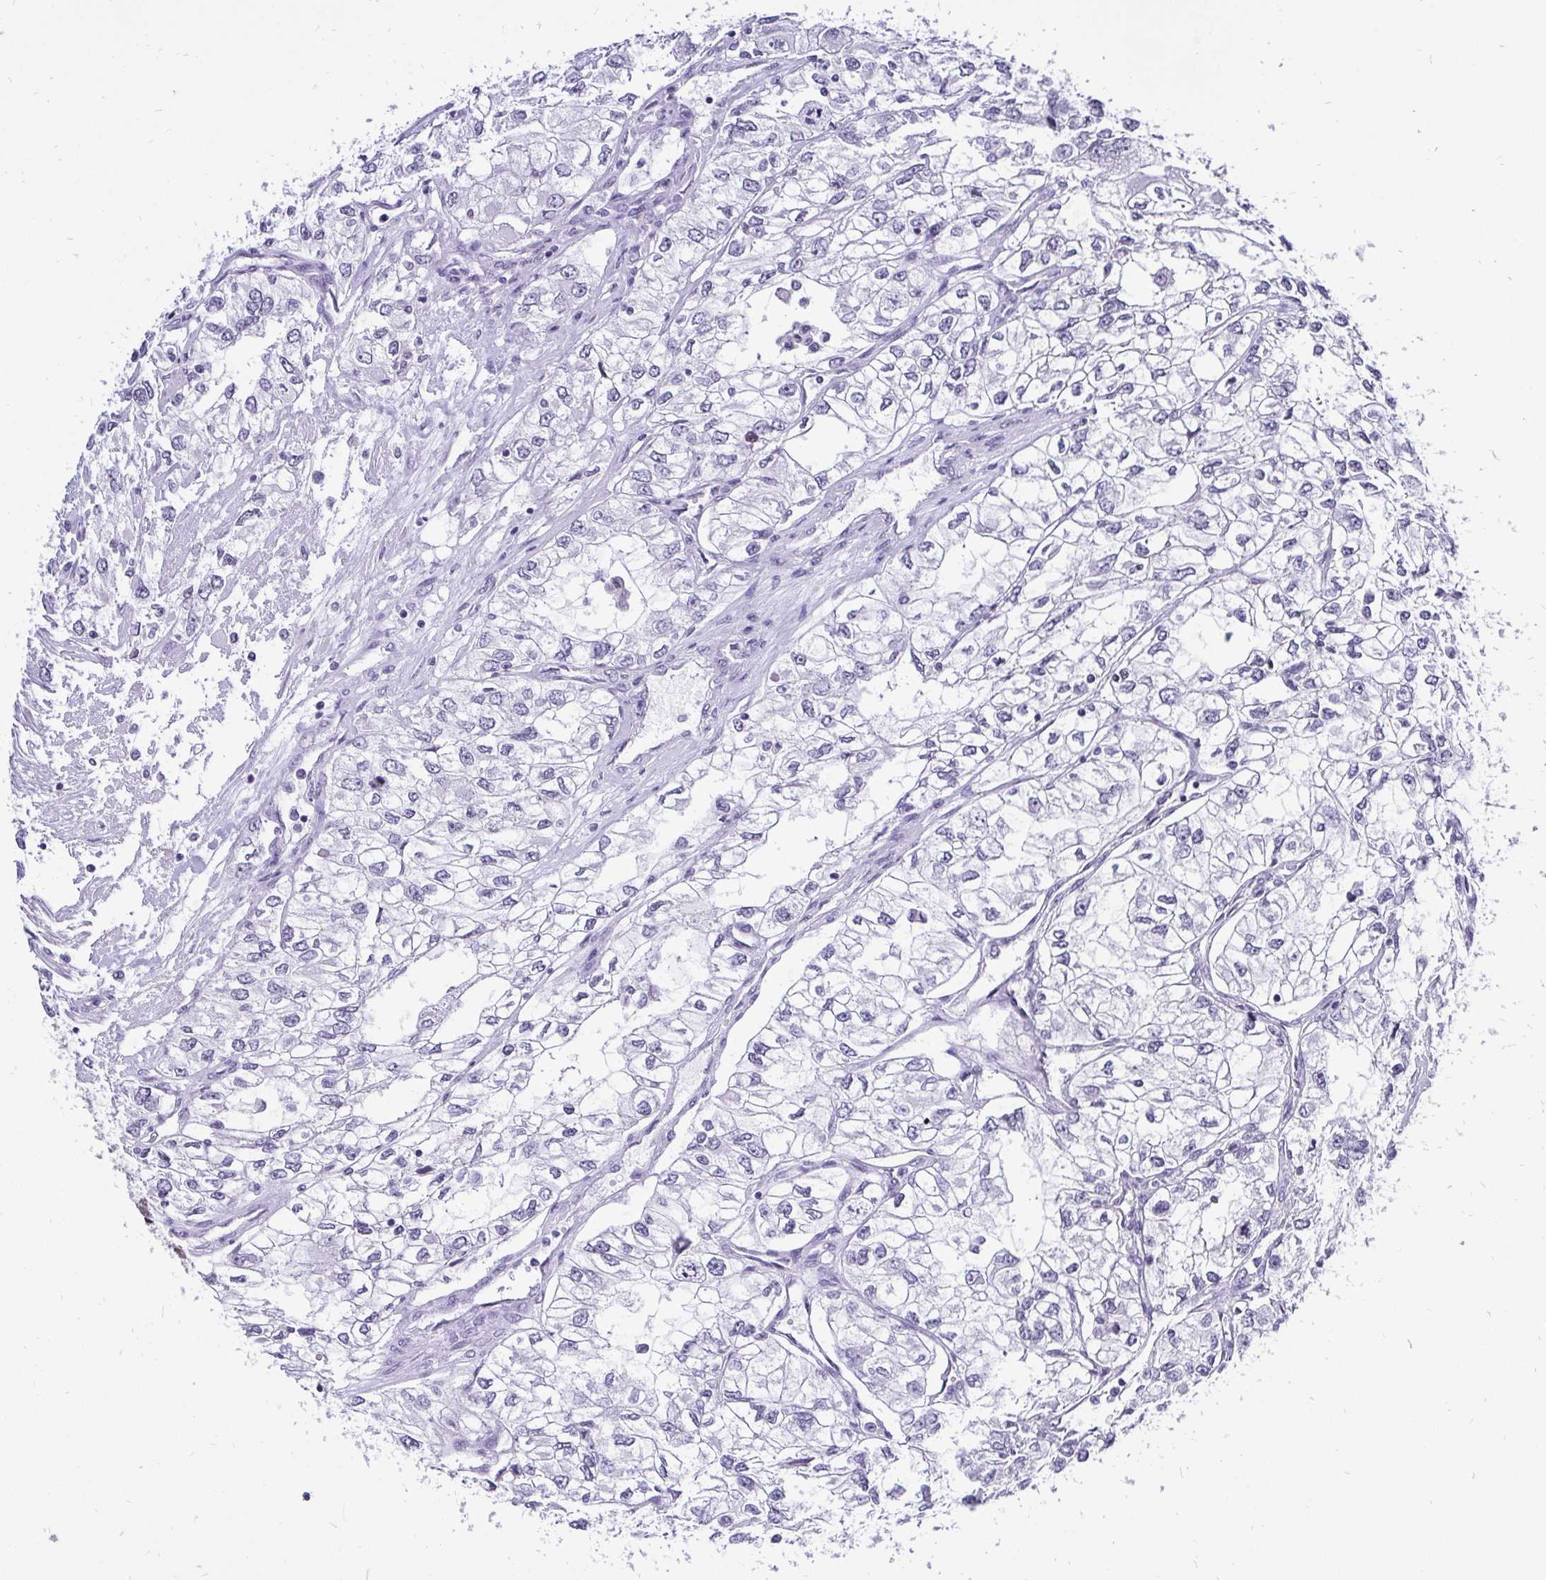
{"staining": {"intensity": "negative", "quantity": "none", "location": "none"}, "tissue": "renal cancer", "cell_type": "Tumor cells", "image_type": "cancer", "snomed": [{"axis": "morphology", "description": "Adenocarcinoma, NOS"}, {"axis": "topography", "description": "Kidney"}], "caption": "IHC micrograph of neoplastic tissue: human renal adenocarcinoma stained with DAB exhibits no significant protein expression in tumor cells.", "gene": "ZNF860", "patient": {"sex": "female", "age": 59}}